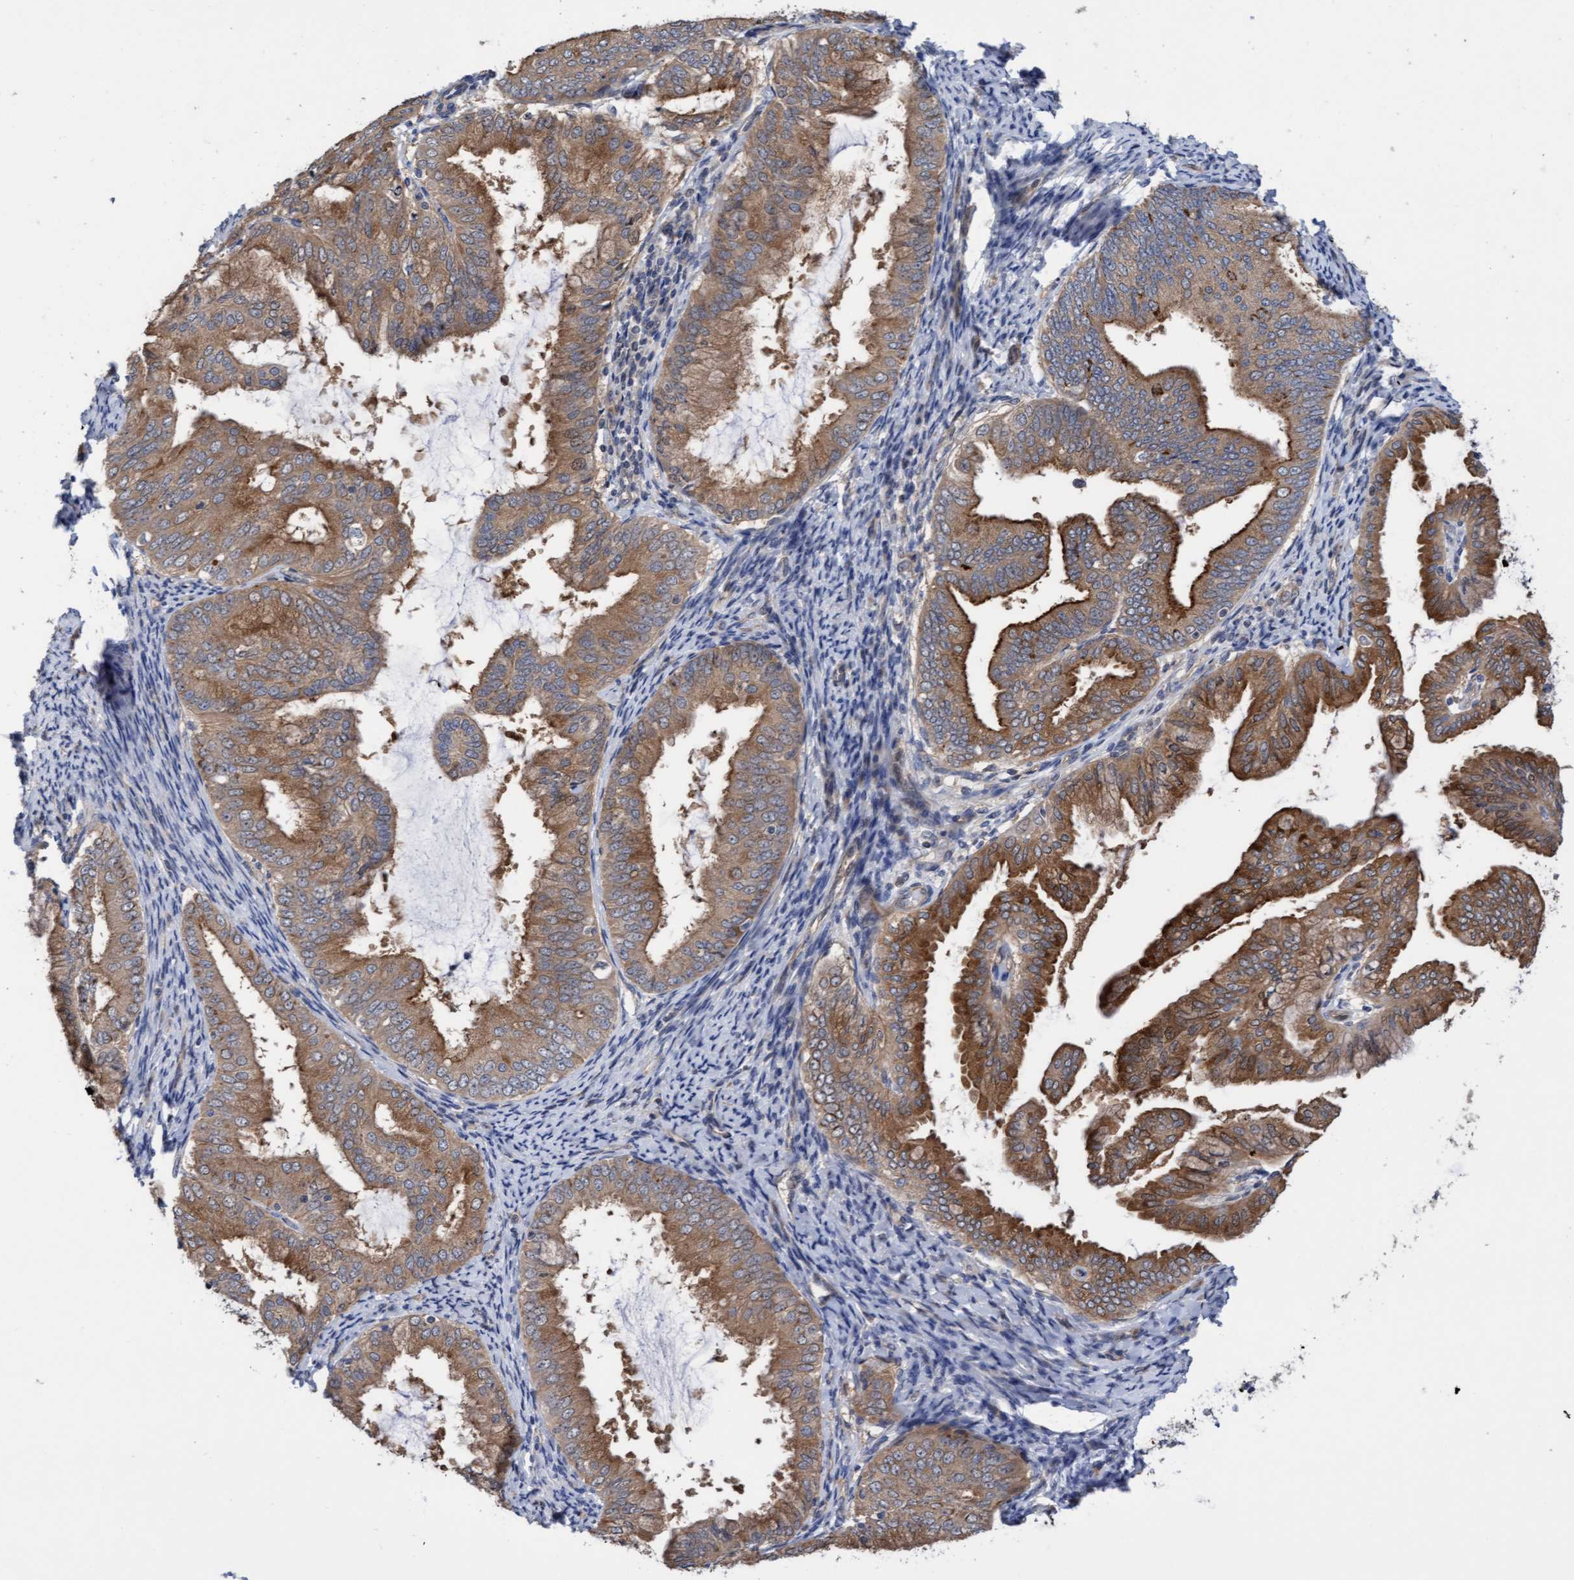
{"staining": {"intensity": "moderate", "quantity": ">75%", "location": "cytoplasmic/membranous"}, "tissue": "endometrial cancer", "cell_type": "Tumor cells", "image_type": "cancer", "snomed": [{"axis": "morphology", "description": "Adenocarcinoma, NOS"}, {"axis": "topography", "description": "Endometrium"}], "caption": "Tumor cells display moderate cytoplasmic/membranous staining in approximately >75% of cells in endometrial cancer.", "gene": "ITFG1", "patient": {"sex": "female", "age": 63}}